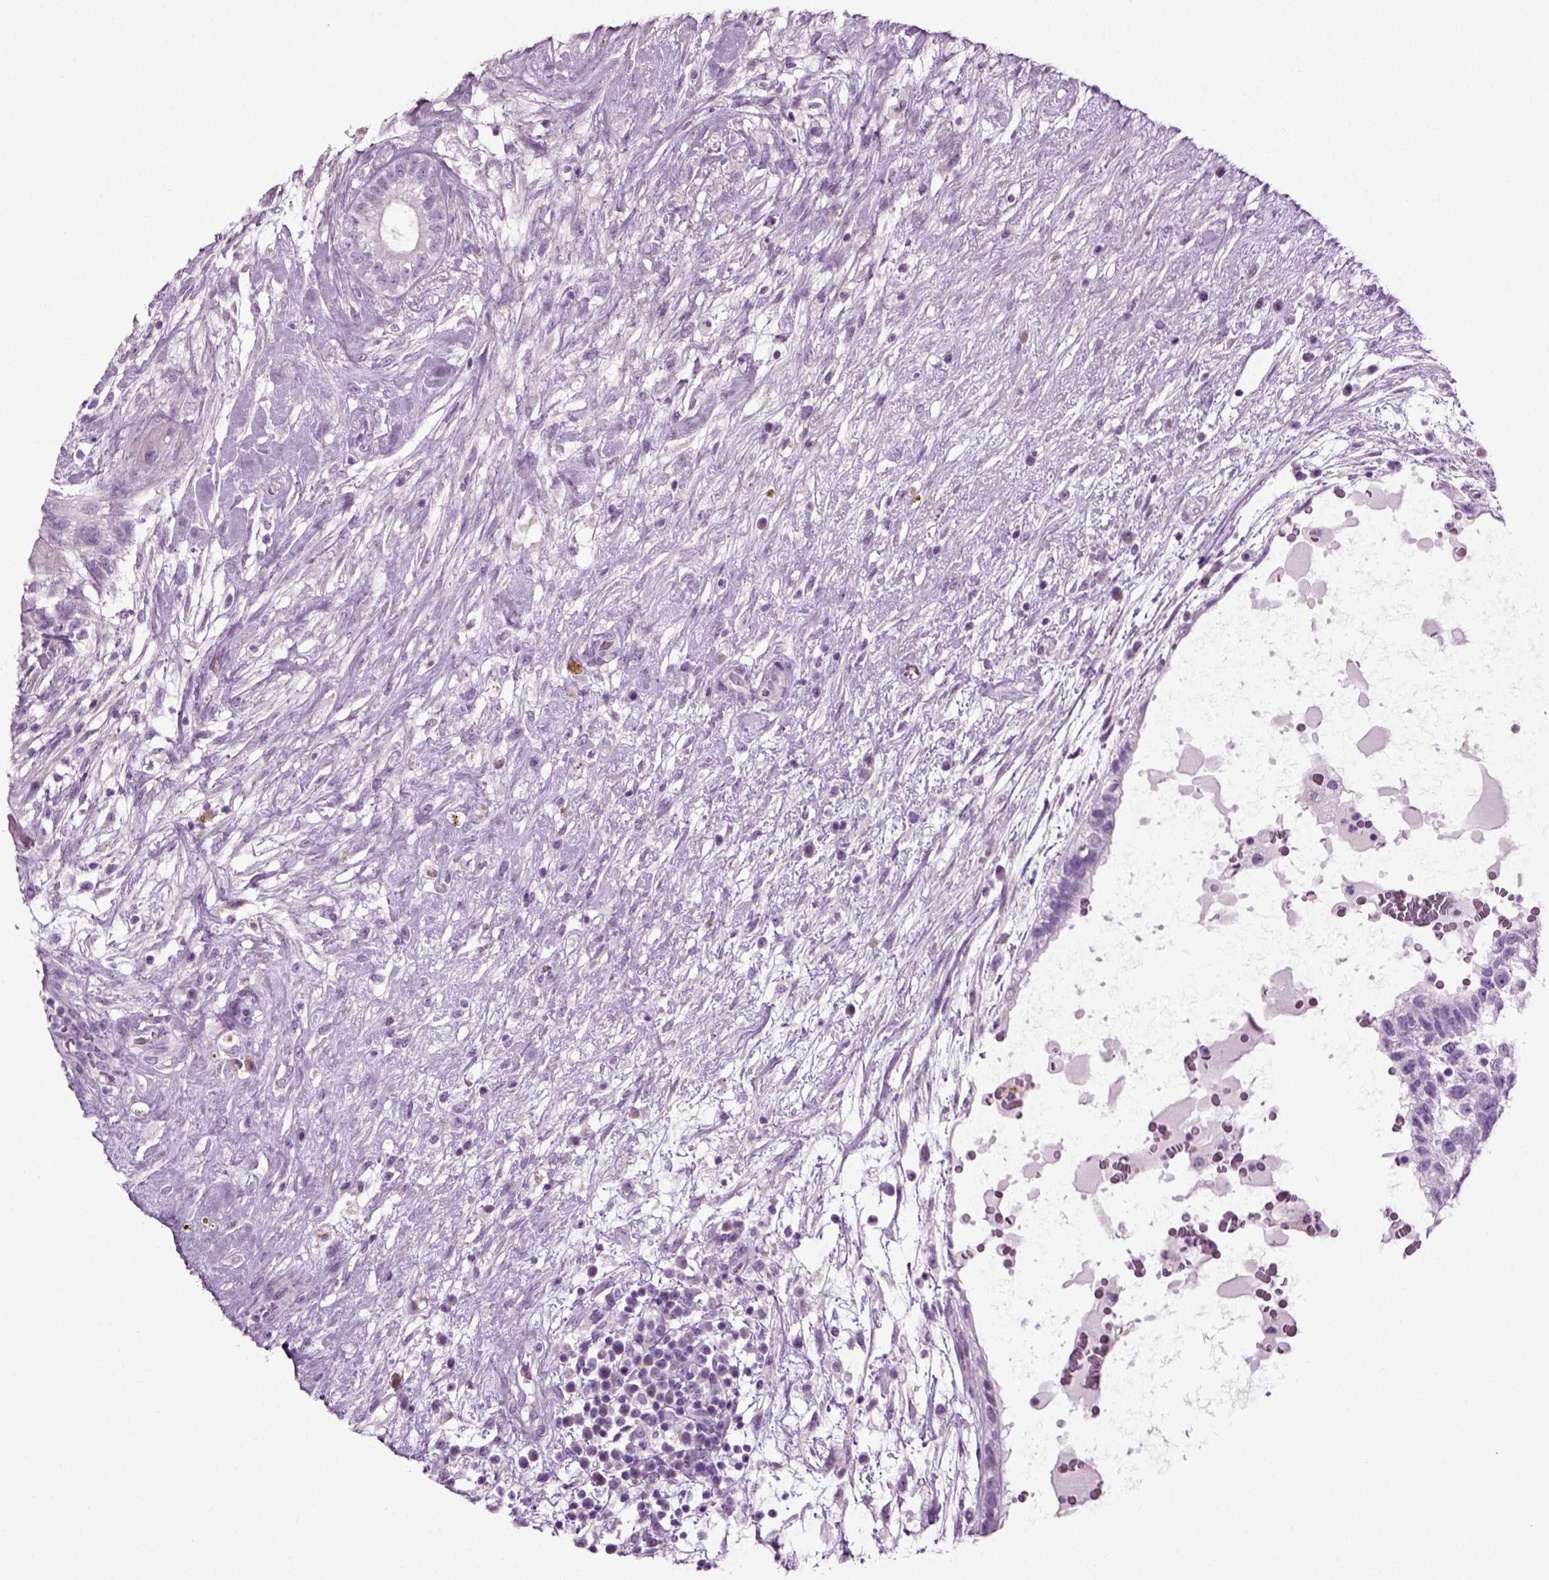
{"staining": {"intensity": "negative", "quantity": "none", "location": "none"}, "tissue": "testis cancer", "cell_type": "Tumor cells", "image_type": "cancer", "snomed": [{"axis": "morphology", "description": "Normal tissue, NOS"}, {"axis": "morphology", "description": "Carcinoma, Embryonal, NOS"}, {"axis": "topography", "description": "Testis"}], "caption": "A high-resolution photomicrograph shows immunohistochemistry staining of testis cancer (embryonal carcinoma), which demonstrates no significant staining in tumor cells. Brightfield microscopy of IHC stained with DAB (3,3'-diaminobenzidine) (brown) and hematoxylin (blue), captured at high magnification.", "gene": "PRLH", "patient": {"sex": "male", "age": 32}}